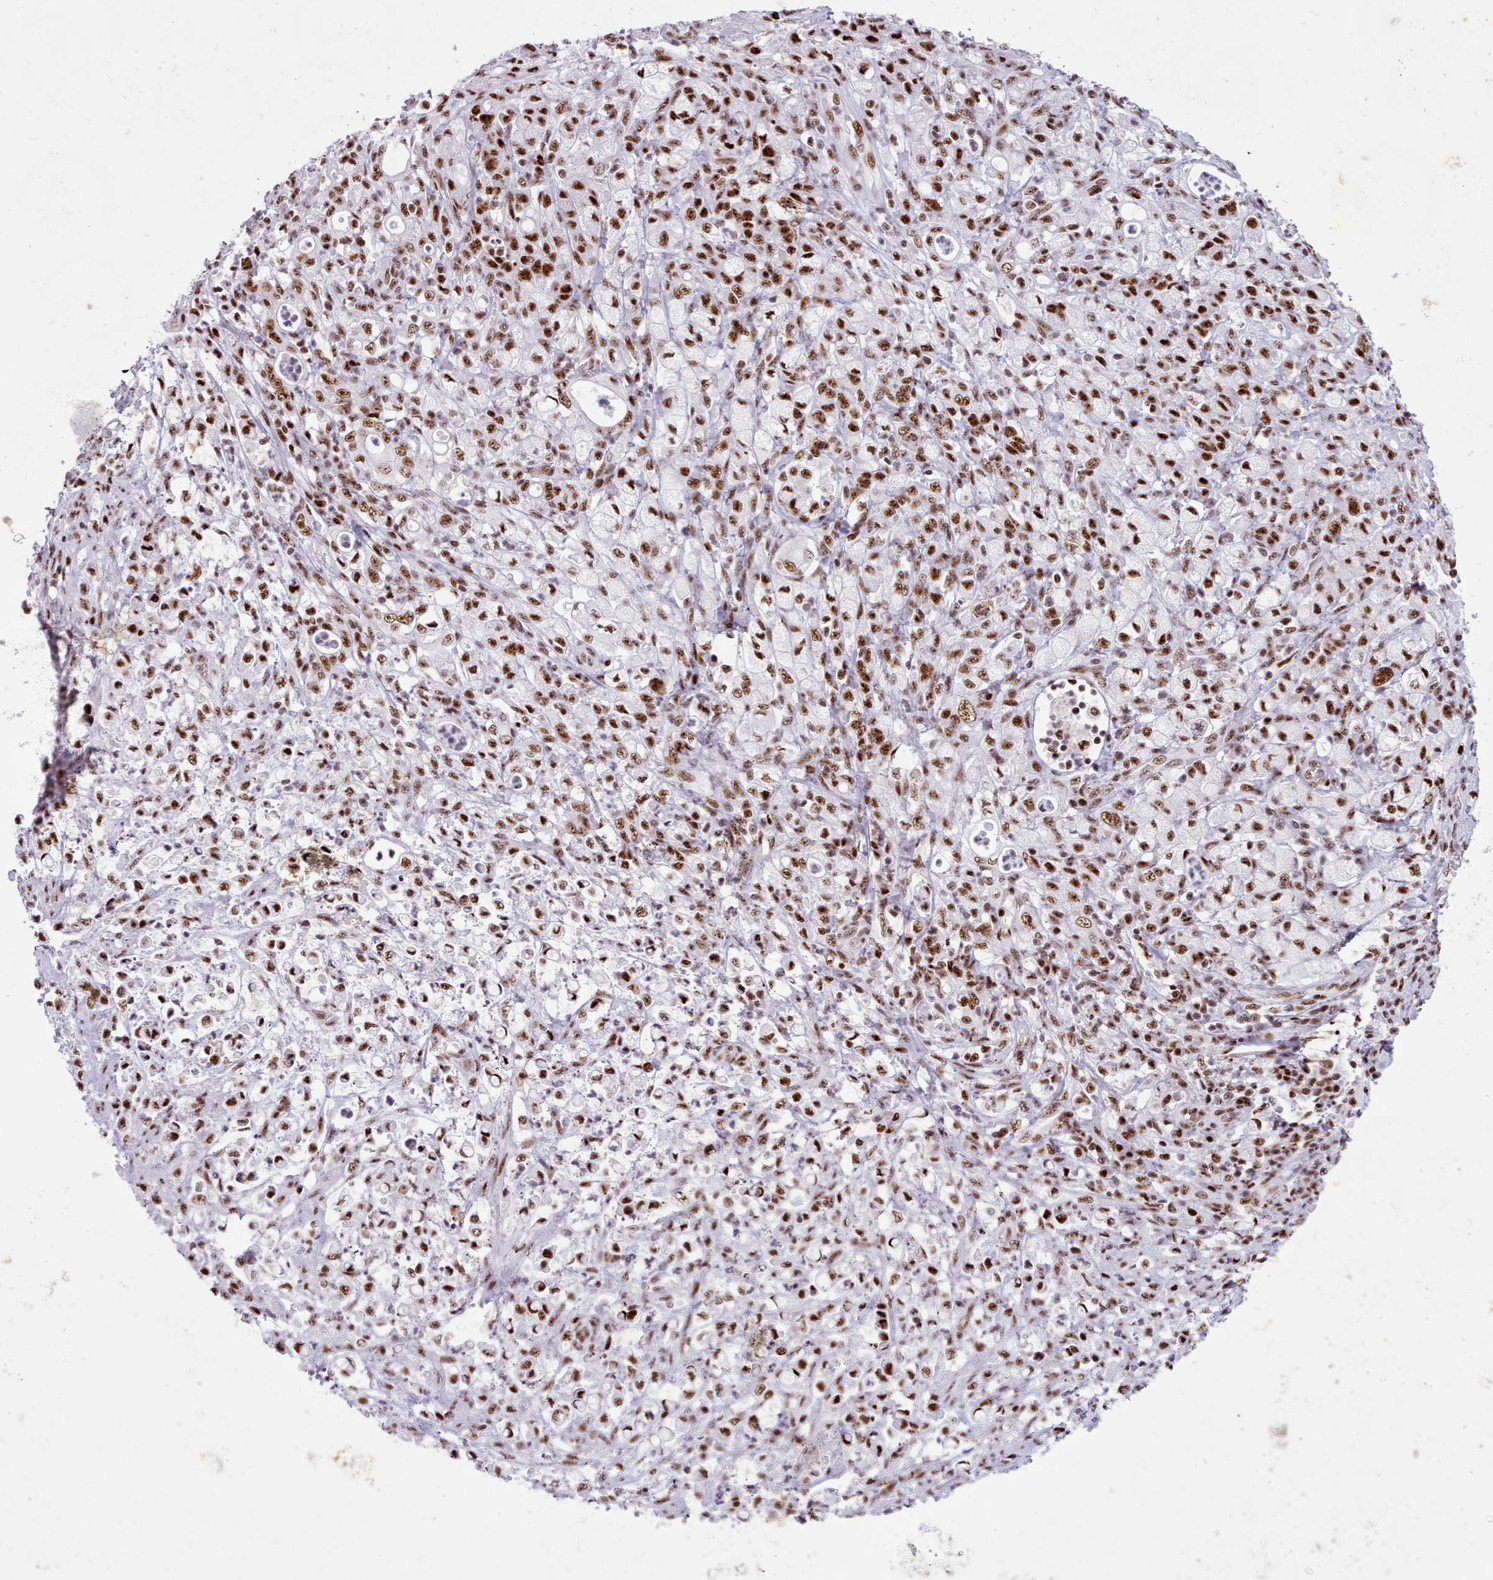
{"staining": {"intensity": "strong", "quantity": ">75%", "location": "nuclear"}, "tissue": "stomach cancer", "cell_type": "Tumor cells", "image_type": "cancer", "snomed": [{"axis": "morphology", "description": "Adenocarcinoma, NOS"}, {"axis": "topography", "description": "Stomach"}], "caption": "Immunohistochemical staining of stomach cancer (adenocarcinoma) demonstrates strong nuclear protein staining in approximately >75% of tumor cells.", "gene": "TMEM35B", "patient": {"sex": "female", "age": 60}}